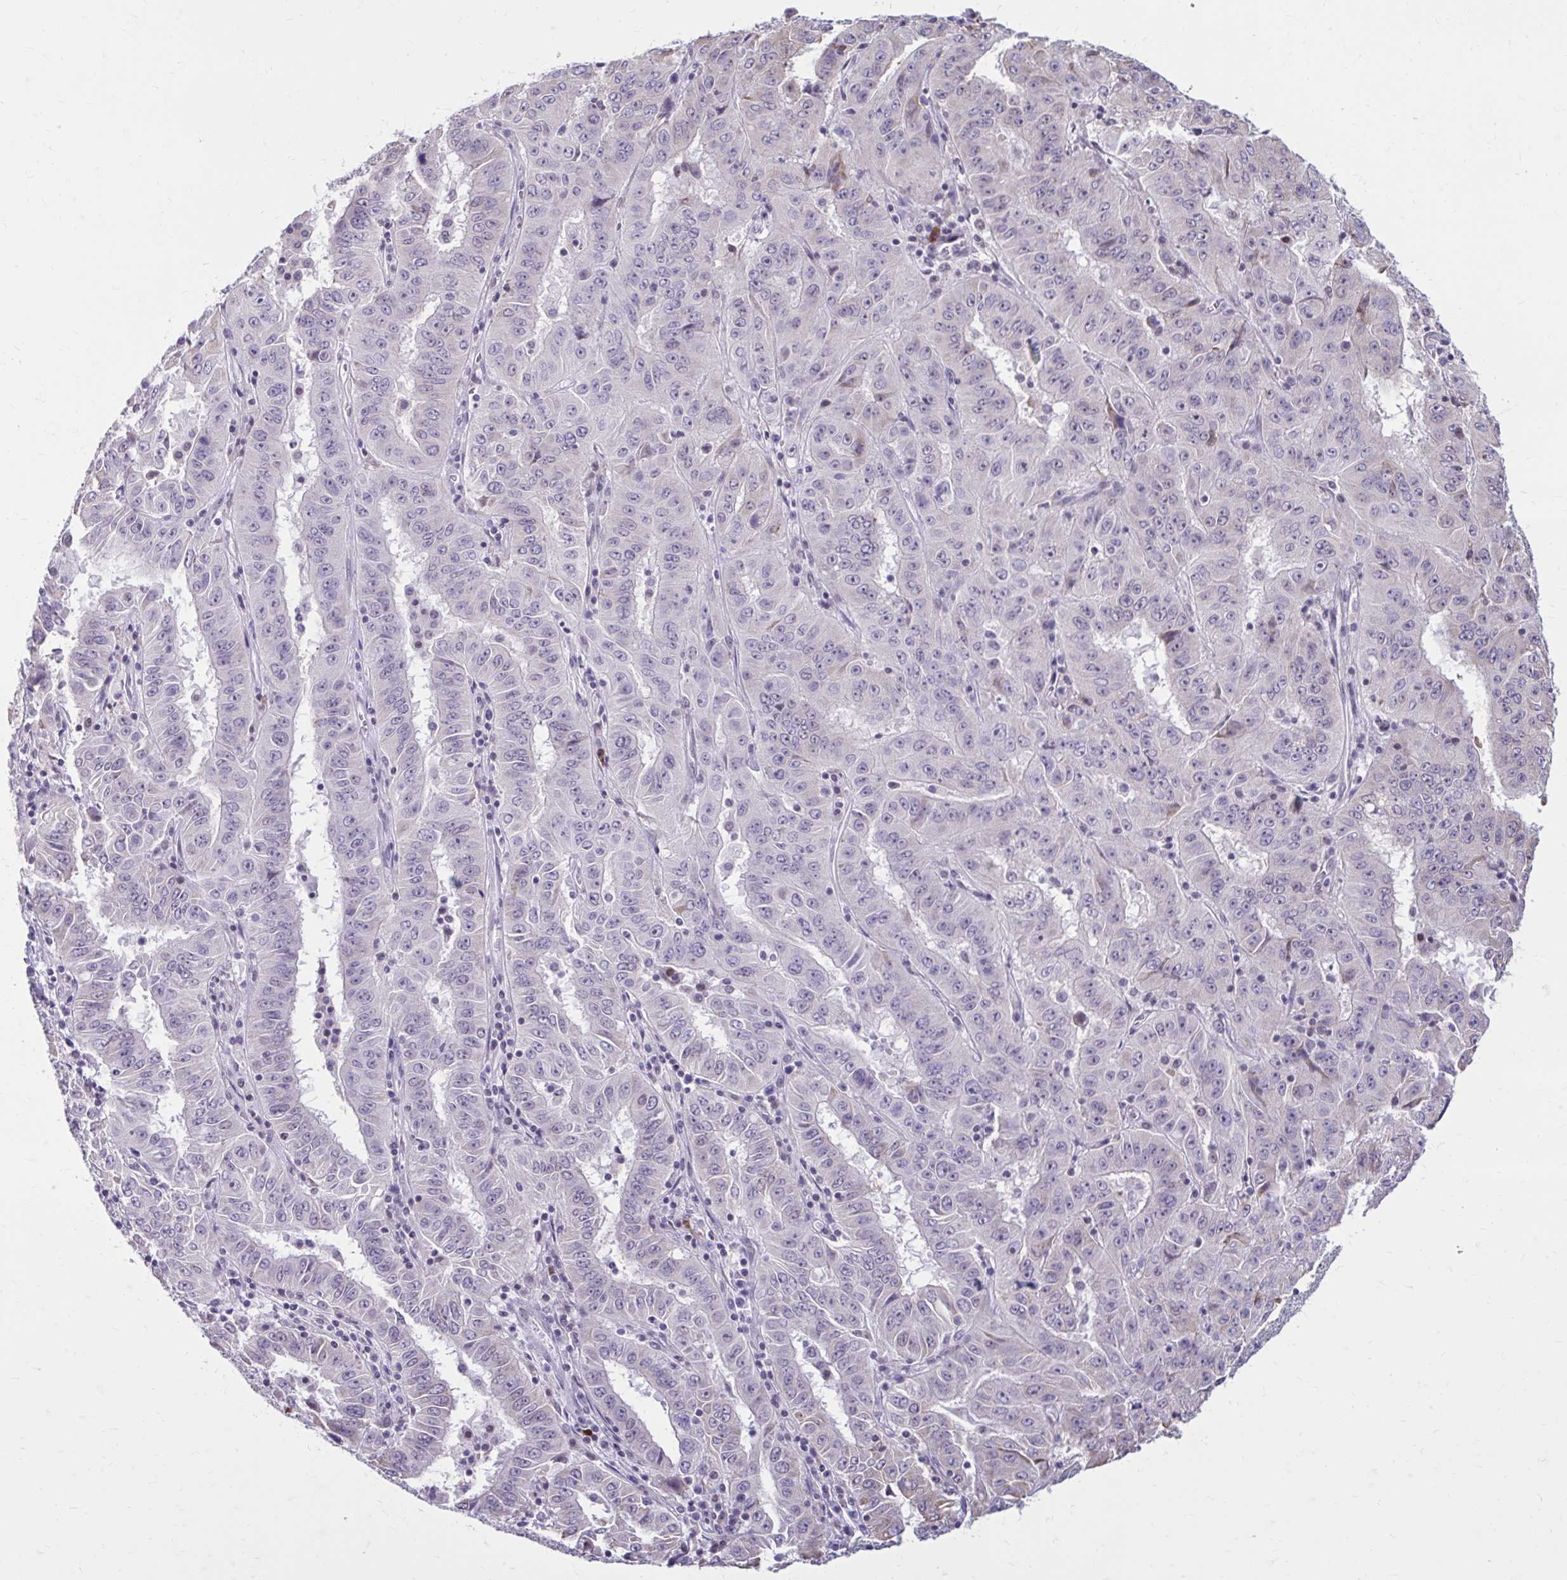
{"staining": {"intensity": "negative", "quantity": "none", "location": "none"}, "tissue": "pancreatic cancer", "cell_type": "Tumor cells", "image_type": "cancer", "snomed": [{"axis": "morphology", "description": "Adenocarcinoma, NOS"}, {"axis": "topography", "description": "Pancreas"}], "caption": "High power microscopy image of an immunohistochemistry (IHC) image of pancreatic cancer, revealing no significant positivity in tumor cells. Brightfield microscopy of IHC stained with DAB (3,3'-diaminobenzidine) (brown) and hematoxylin (blue), captured at high magnification.", "gene": "PROSER1", "patient": {"sex": "male", "age": 63}}